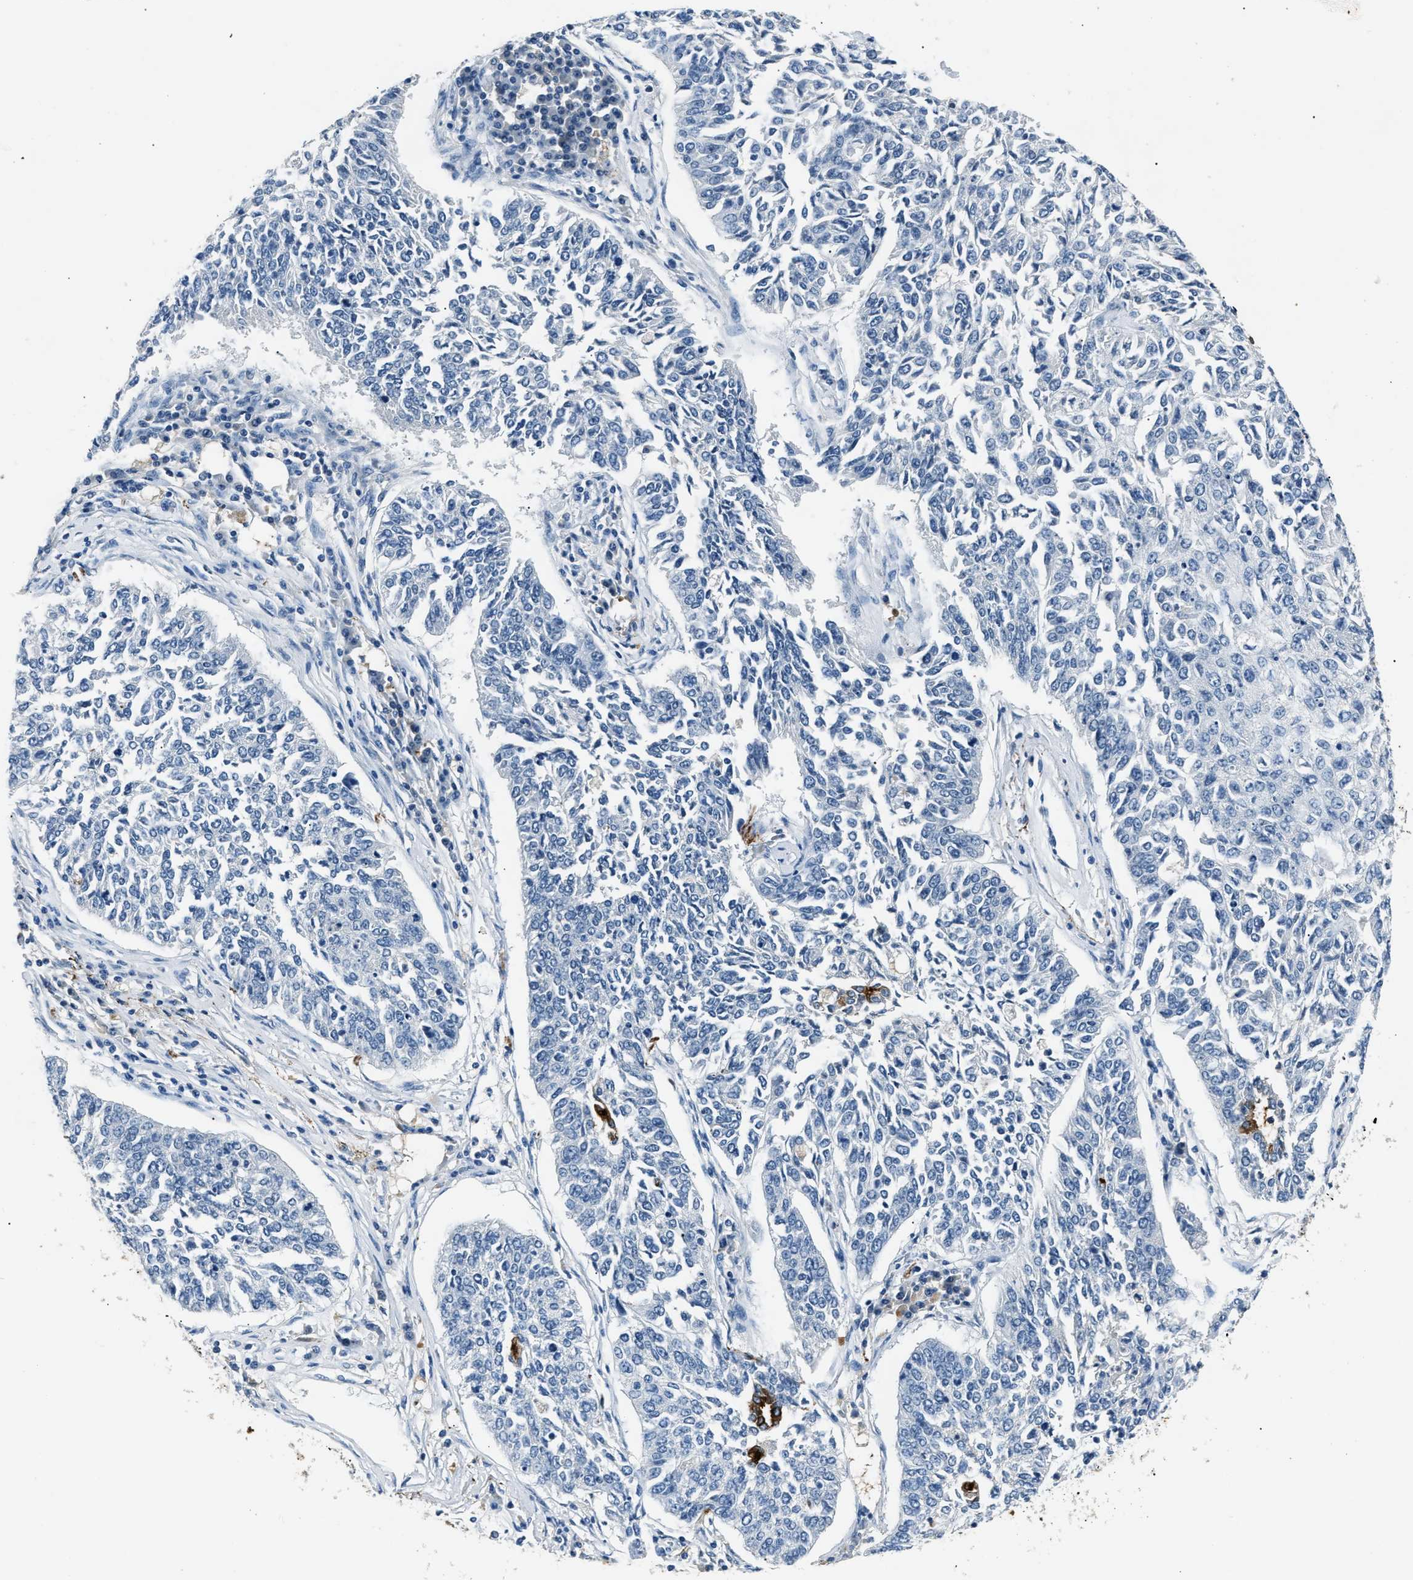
{"staining": {"intensity": "negative", "quantity": "none", "location": "none"}, "tissue": "lung cancer", "cell_type": "Tumor cells", "image_type": "cancer", "snomed": [{"axis": "morphology", "description": "Normal tissue, NOS"}, {"axis": "morphology", "description": "Squamous cell carcinoma, NOS"}, {"axis": "topography", "description": "Cartilage tissue"}, {"axis": "topography", "description": "Bronchus"}, {"axis": "topography", "description": "Lung"}], "caption": "A histopathology image of lung cancer stained for a protein exhibits no brown staining in tumor cells.", "gene": "INHA", "patient": {"sex": "female", "age": 49}}